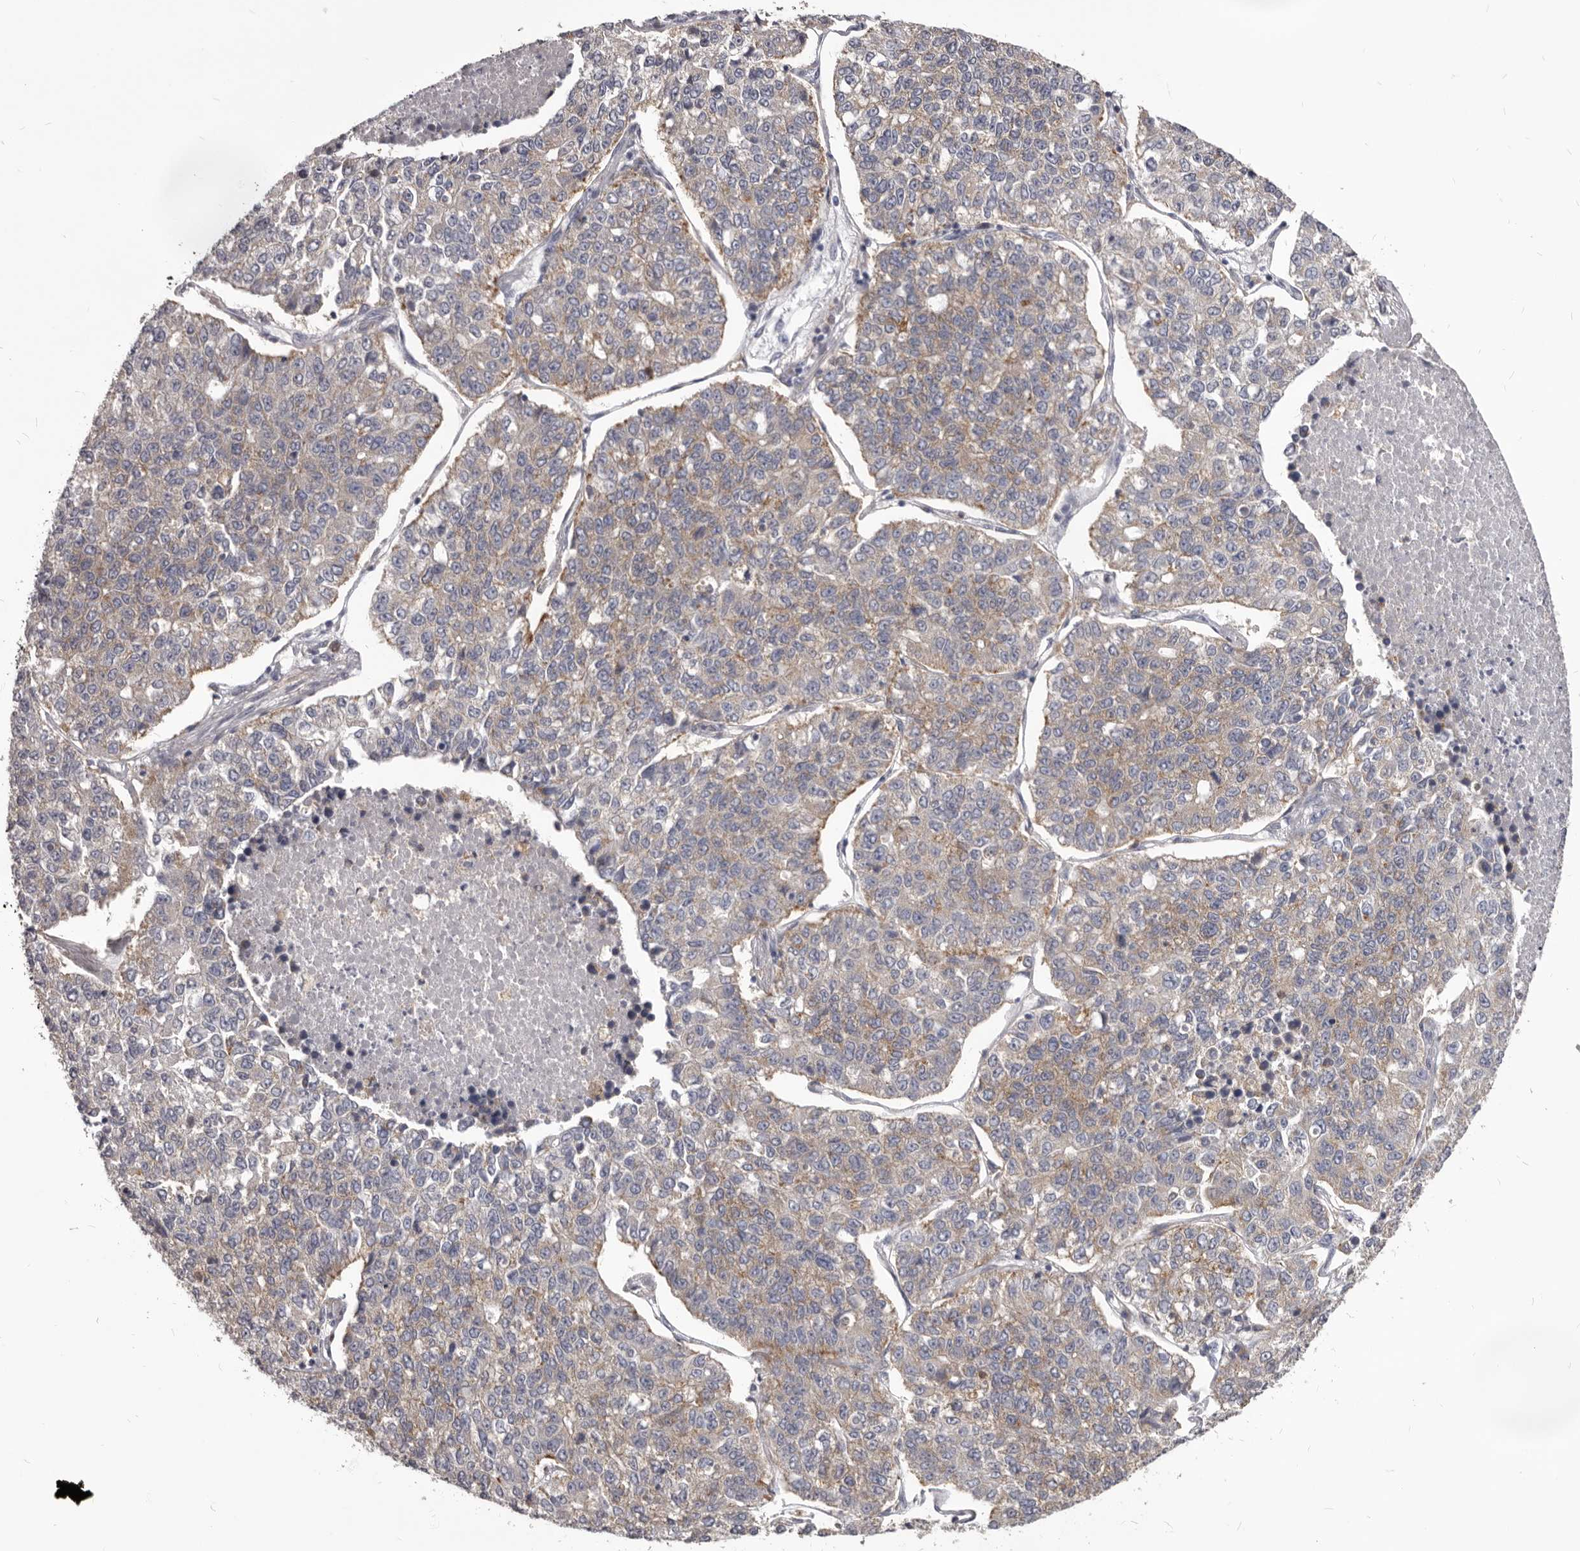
{"staining": {"intensity": "weak", "quantity": "25%-75%", "location": "cytoplasmic/membranous"}, "tissue": "lung cancer", "cell_type": "Tumor cells", "image_type": "cancer", "snomed": [{"axis": "morphology", "description": "Adenocarcinoma, NOS"}, {"axis": "topography", "description": "Lung"}], "caption": "A histopathology image showing weak cytoplasmic/membranous expression in approximately 25%-75% of tumor cells in lung cancer (adenocarcinoma), as visualized by brown immunohistochemical staining.", "gene": "PI4K2A", "patient": {"sex": "male", "age": 49}}